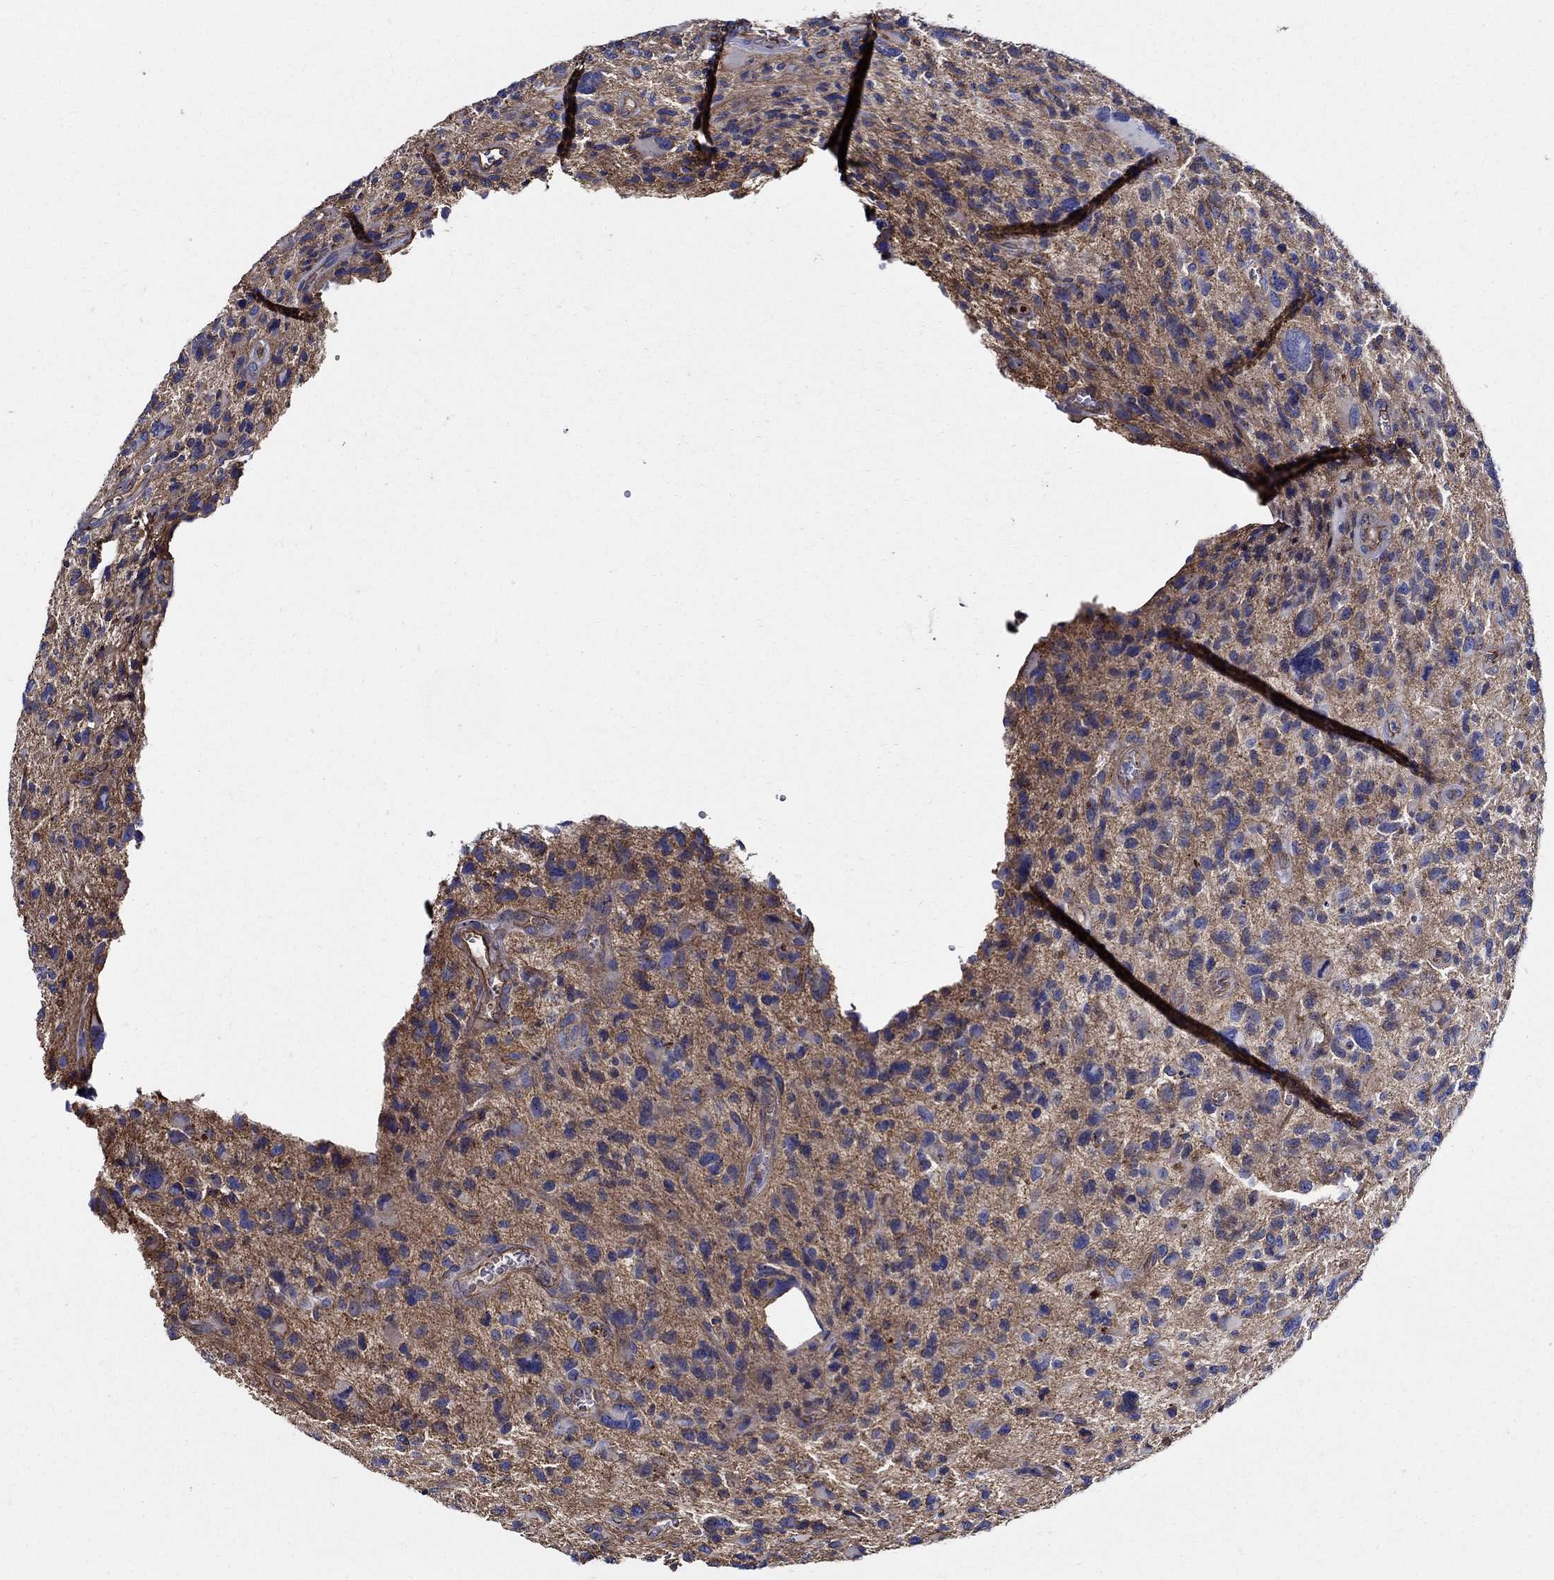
{"staining": {"intensity": "negative", "quantity": "none", "location": "none"}, "tissue": "glioma", "cell_type": "Tumor cells", "image_type": "cancer", "snomed": [{"axis": "morphology", "description": "Glioma, malignant, NOS"}, {"axis": "morphology", "description": "Glioma, malignant, High grade"}, {"axis": "topography", "description": "Brain"}], "caption": "This is a image of immunohistochemistry (IHC) staining of malignant glioma (high-grade), which shows no staining in tumor cells.", "gene": "APBB3", "patient": {"sex": "female", "age": 71}}